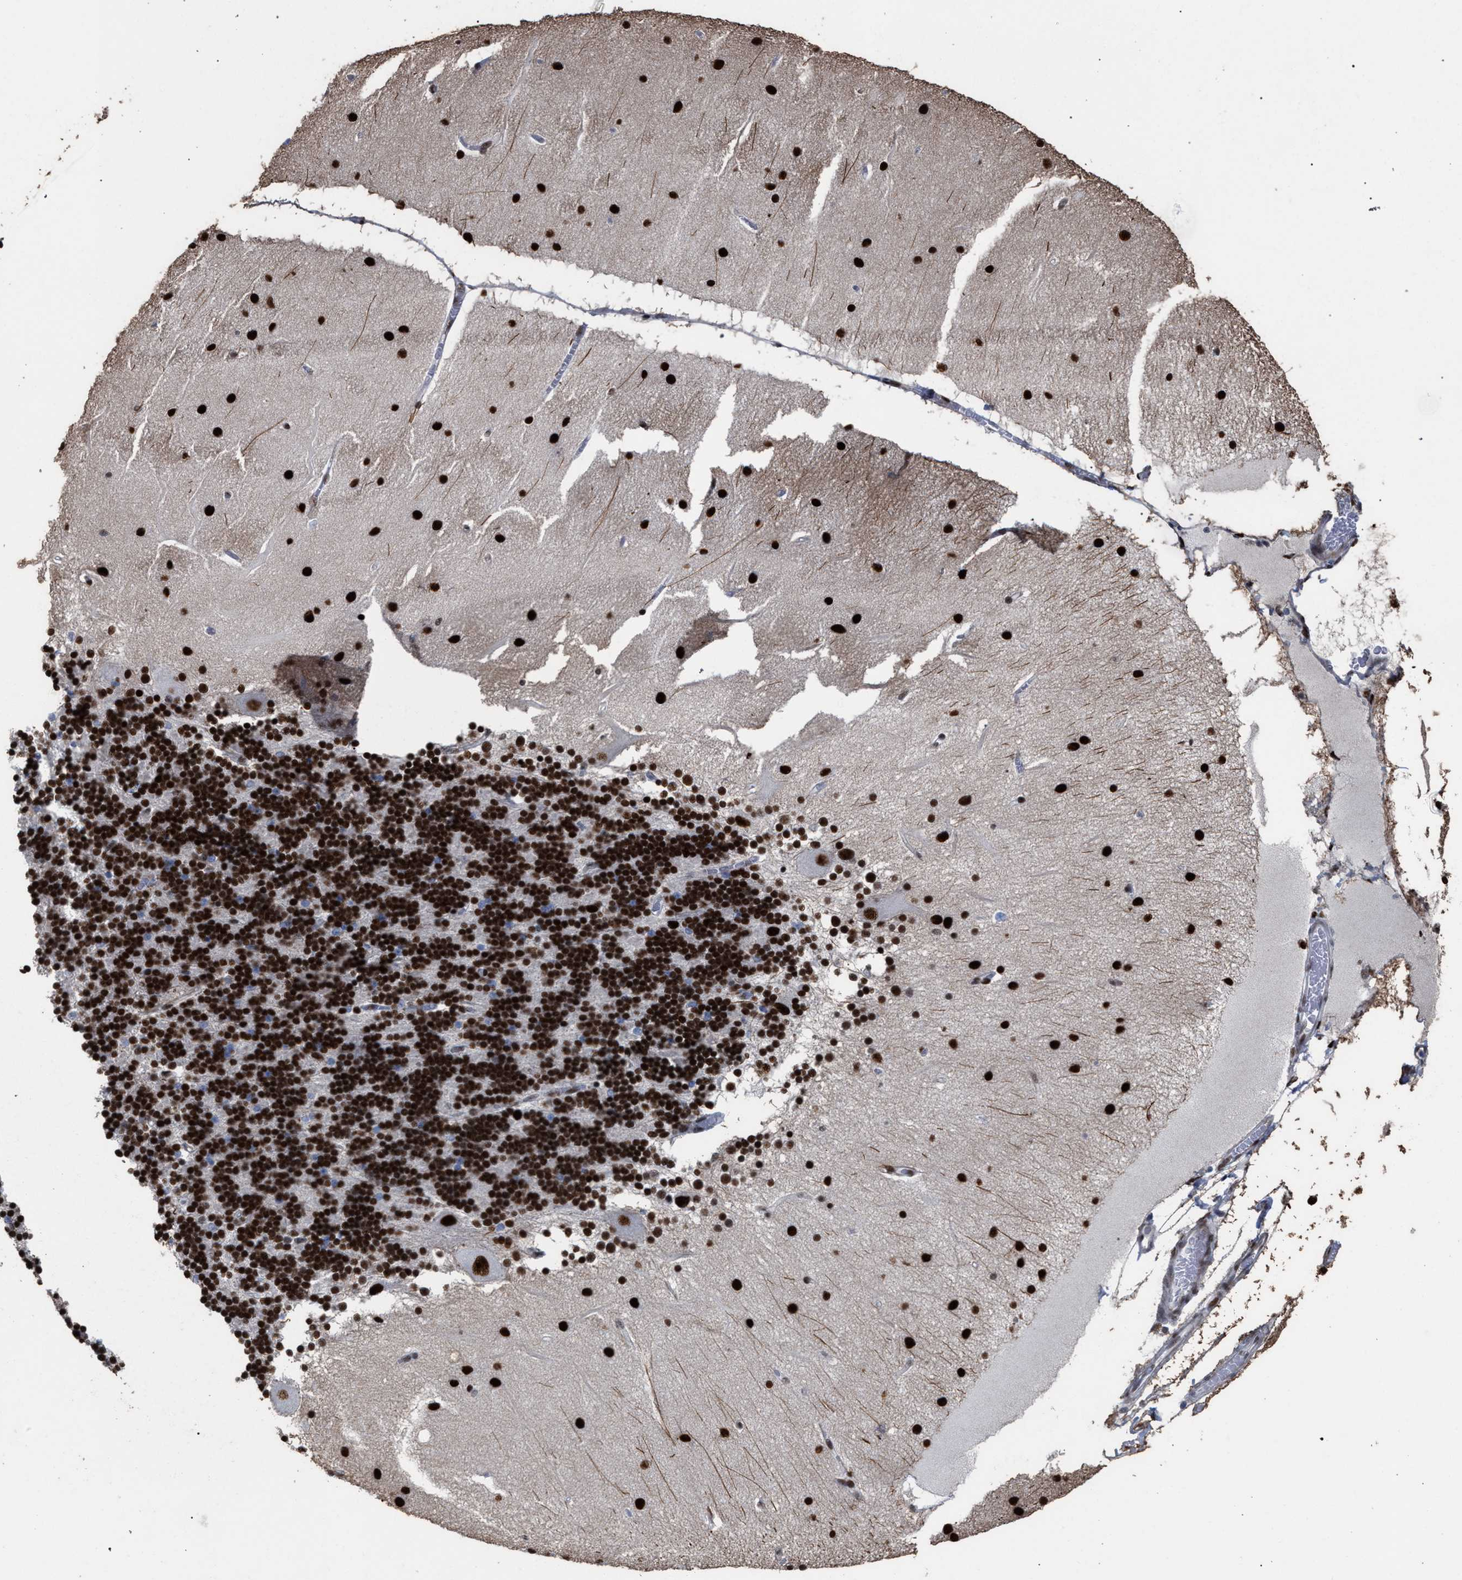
{"staining": {"intensity": "strong", "quantity": ">75%", "location": "nuclear"}, "tissue": "cerebellum", "cell_type": "Cells in granular layer", "image_type": "normal", "snomed": [{"axis": "morphology", "description": "Normal tissue, NOS"}, {"axis": "topography", "description": "Cerebellum"}], "caption": "Brown immunohistochemical staining in normal human cerebellum reveals strong nuclear expression in approximately >75% of cells in granular layer. The staining was performed using DAB to visualize the protein expression in brown, while the nuclei were stained in blue with hematoxylin (Magnification: 20x).", "gene": "TP53BP1", "patient": {"sex": "female", "age": 54}}